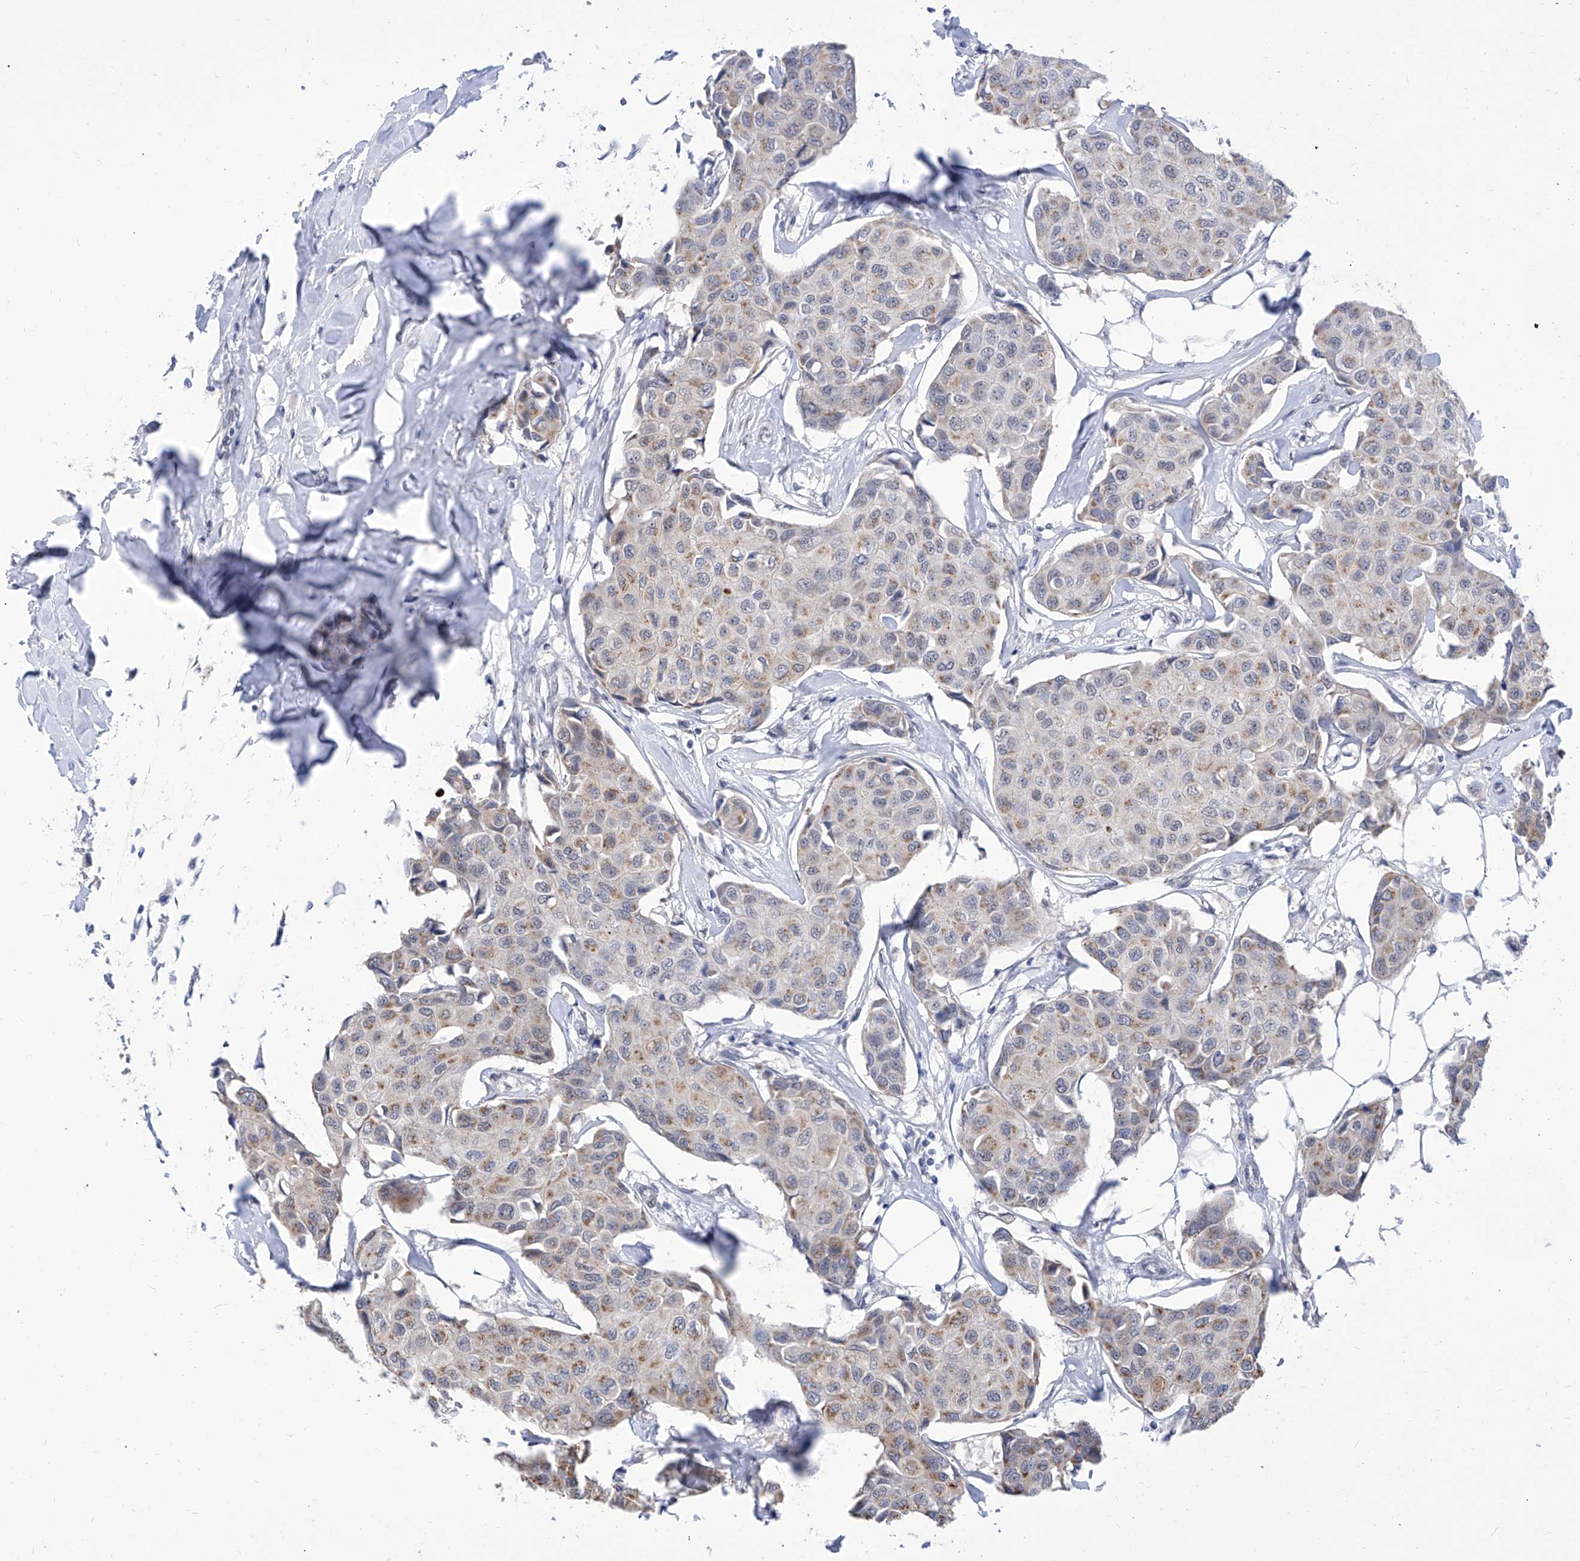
{"staining": {"intensity": "weak", "quantity": "<25%", "location": "cytoplasmic/membranous"}, "tissue": "breast cancer", "cell_type": "Tumor cells", "image_type": "cancer", "snomed": [{"axis": "morphology", "description": "Duct carcinoma"}, {"axis": "topography", "description": "Breast"}], "caption": "High magnification brightfield microscopy of breast cancer stained with DAB (3,3'-diaminobenzidine) (brown) and counterstained with hematoxylin (blue): tumor cells show no significant expression. (Stains: DAB immunohistochemistry with hematoxylin counter stain, Microscopy: brightfield microscopy at high magnification).", "gene": "SART1", "patient": {"sex": "female", "age": 80}}